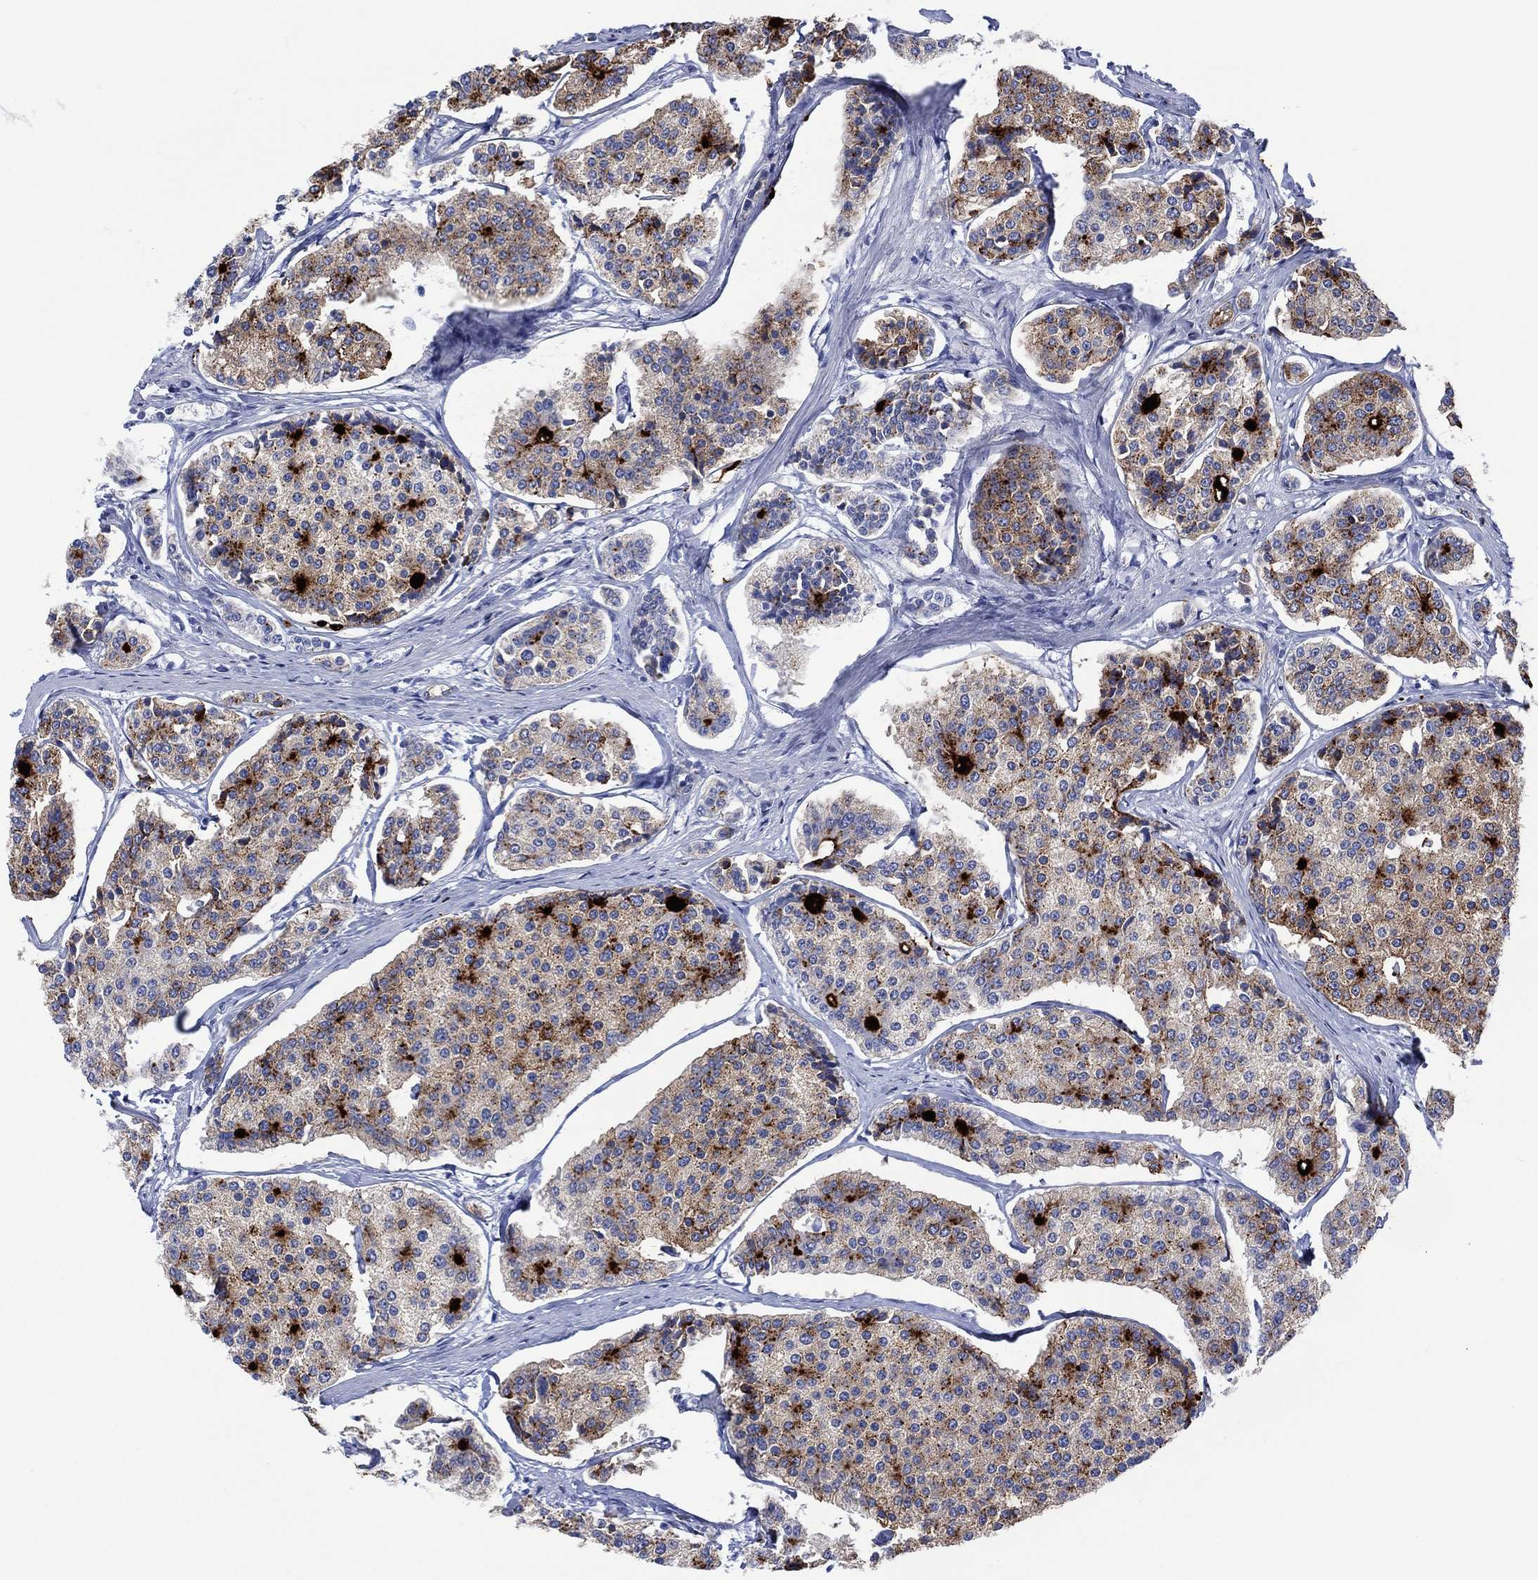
{"staining": {"intensity": "strong", "quantity": "<25%", "location": "cytoplasmic/membranous"}, "tissue": "carcinoid", "cell_type": "Tumor cells", "image_type": "cancer", "snomed": [{"axis": "morphology", "description": "Carcinoid, malignant, NOS"}, {"axis": "topography", "description": "Small intestine"}], "caption": "This image exhibits immunohistochemistry staining of carcinoid, with medium strong cytoplasmic/membranous positivity in about <25% of tumor cells.", "gene": "DPP4", "patient": {"sex": "female", "age": 65}}